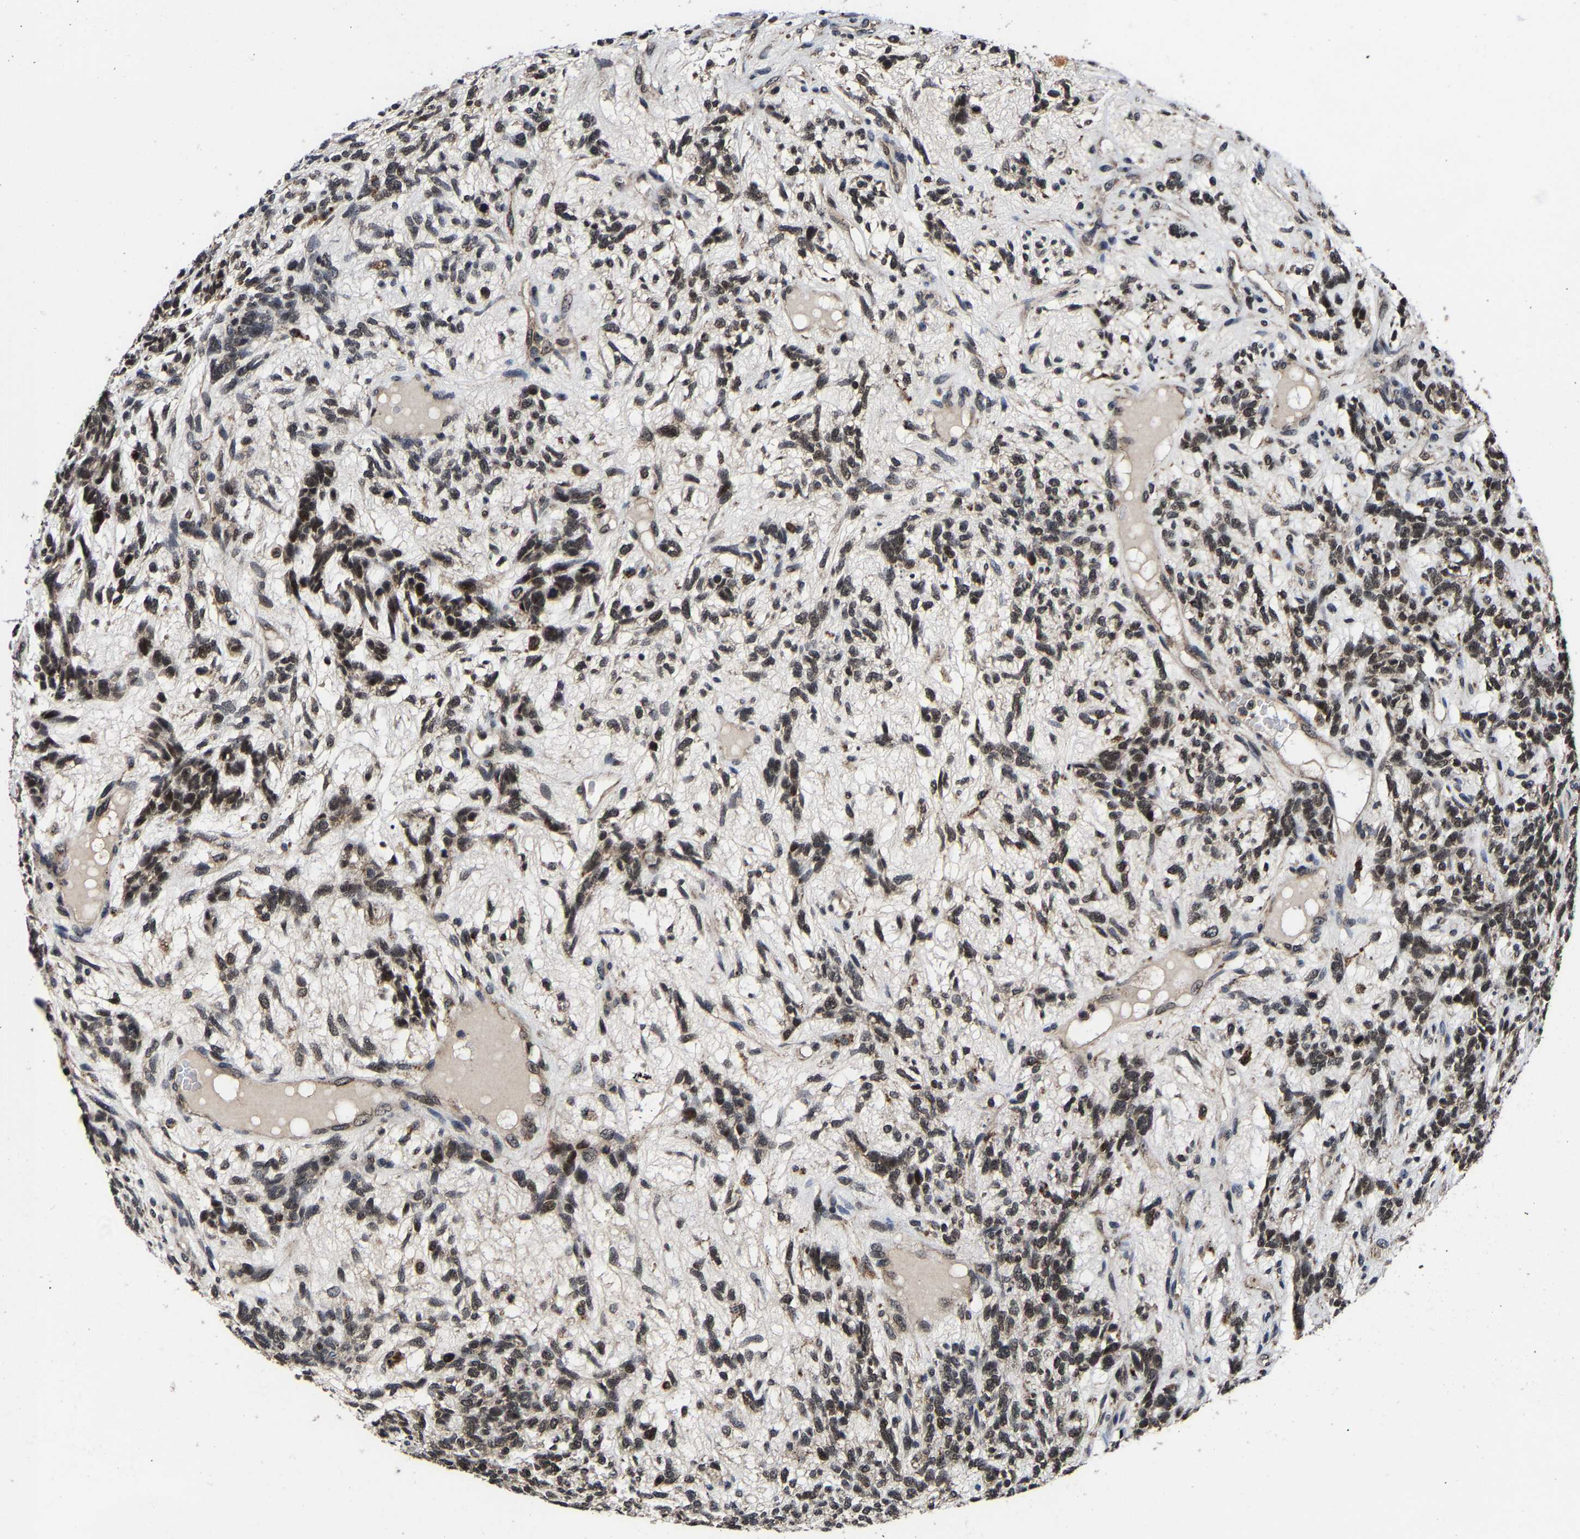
{"staining": {"intensity": "moderate", "quantity": ">75%", "location": "nuclear"}, "tissue": "testis cancer", "cell_type": "Tumor cells", "image_type": "cancer", "snomed": [{"axis": "morphology", "description": "Seminoma, NOS"}, {"axis": "topography", "description": "Testis"}], "caption": "A brown stain labels moderate nuclear staining of a protein in testis cancer tumor cells. The staining was performed using DAB, with brown indicating positive protein expression. Nuclei are stained blue with hematoxylin.", "gene": "ZCCHC7", "patient": {"sex": "male", "age": 28}}